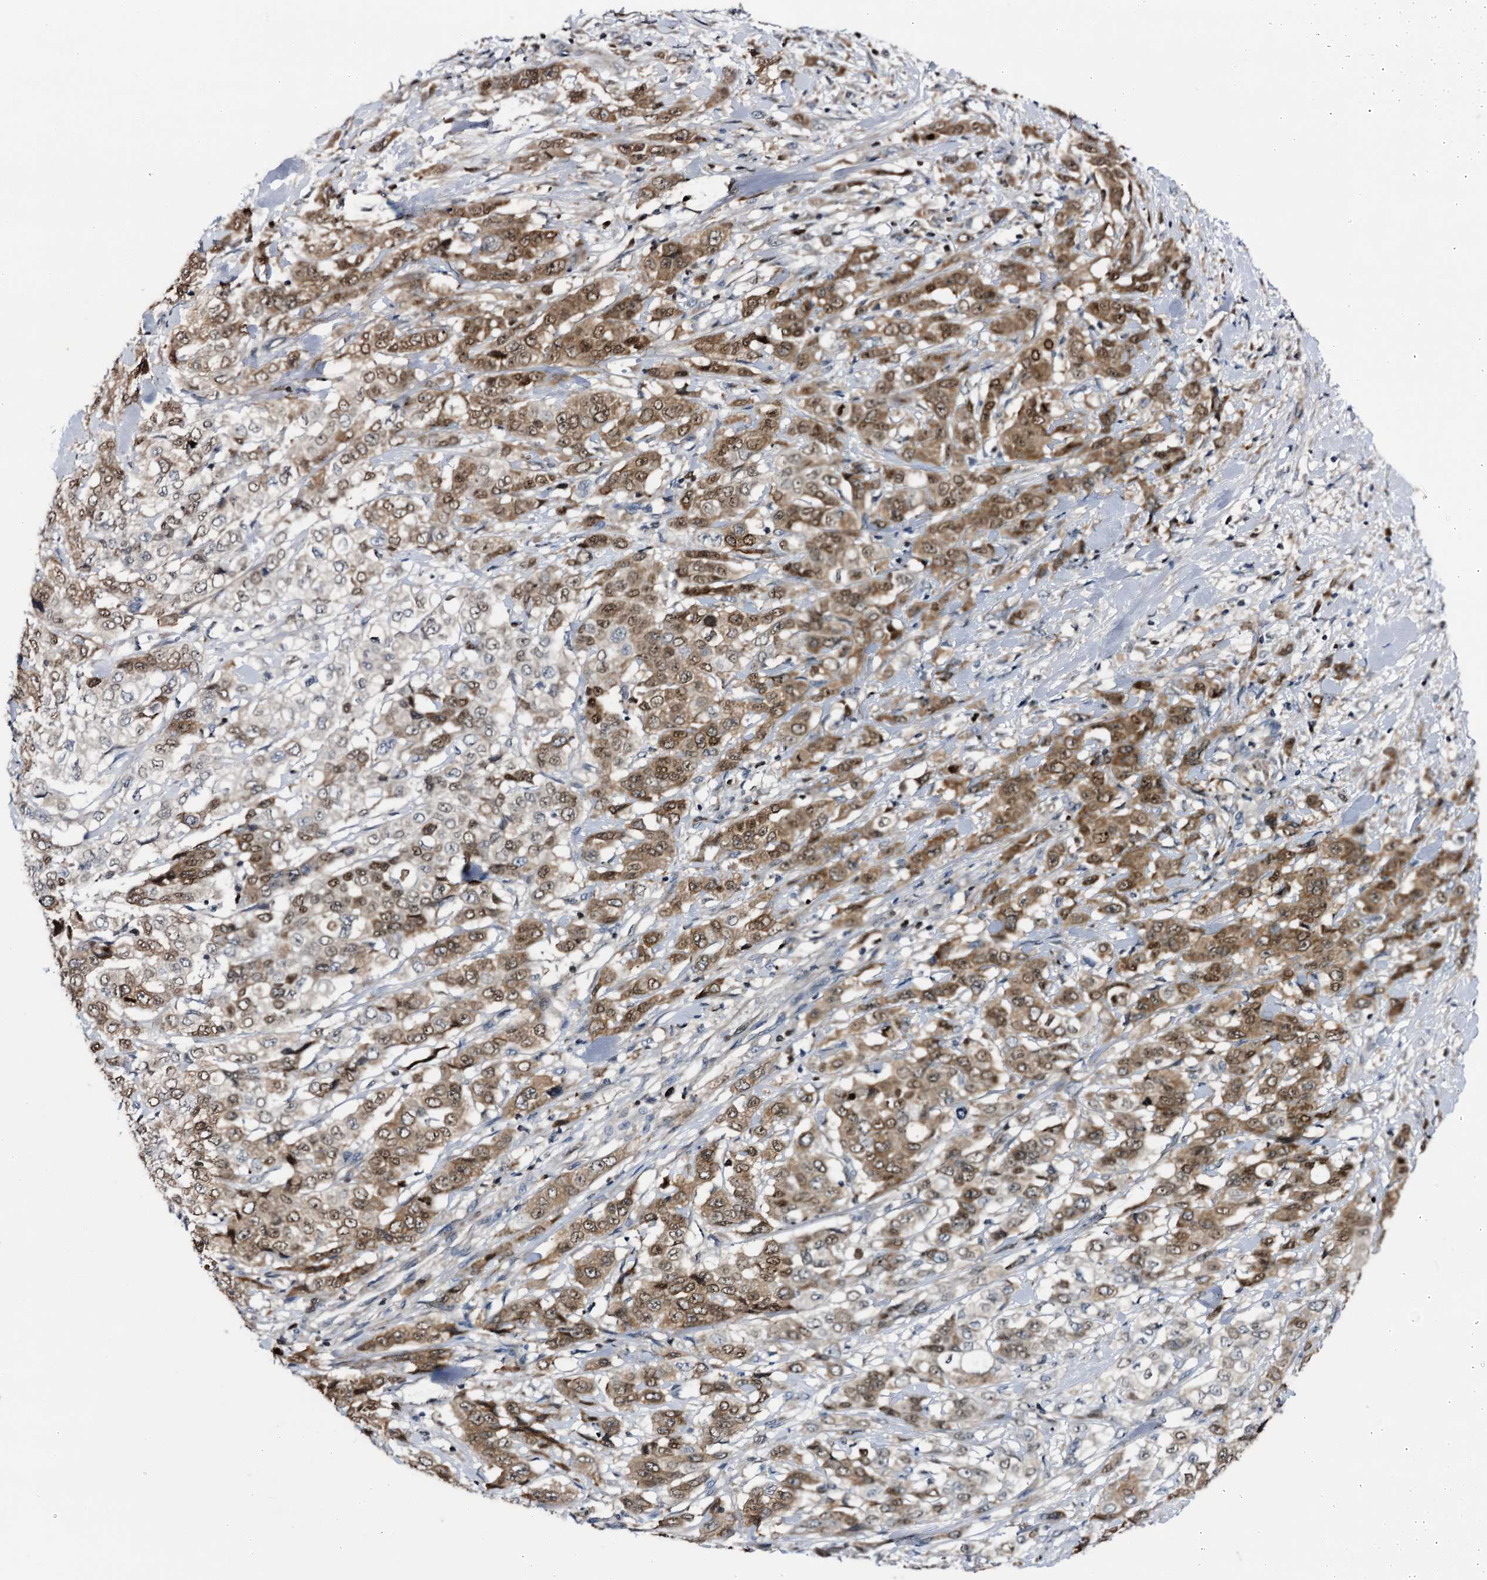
{"staining": {"intensity": "moderate", "quantity": ">75%", "location": "cytoplasmic/membranous,nuclear"}, "tissue": "stomach cancer", "cell_type": "Tumor cells", "image_type": "cancer", "snomed": [{"axis": "morphology", "description": "Adenocarcinoma, NOS"}, {"axis": "topography", "description": "Stomach, upper"}], "caption": "Immunohistochemistry (IHC) (DAB (3,3'-diaminobenzidine)) staining of stomach cancer (adenocarcinoma) exhibits moderate cytoplasmic/membranous and nuclear protein expression in approximately >75% of tumor cells.", "gene": "NCAPD2", "patient": {"sex": "male", "age": 62}}